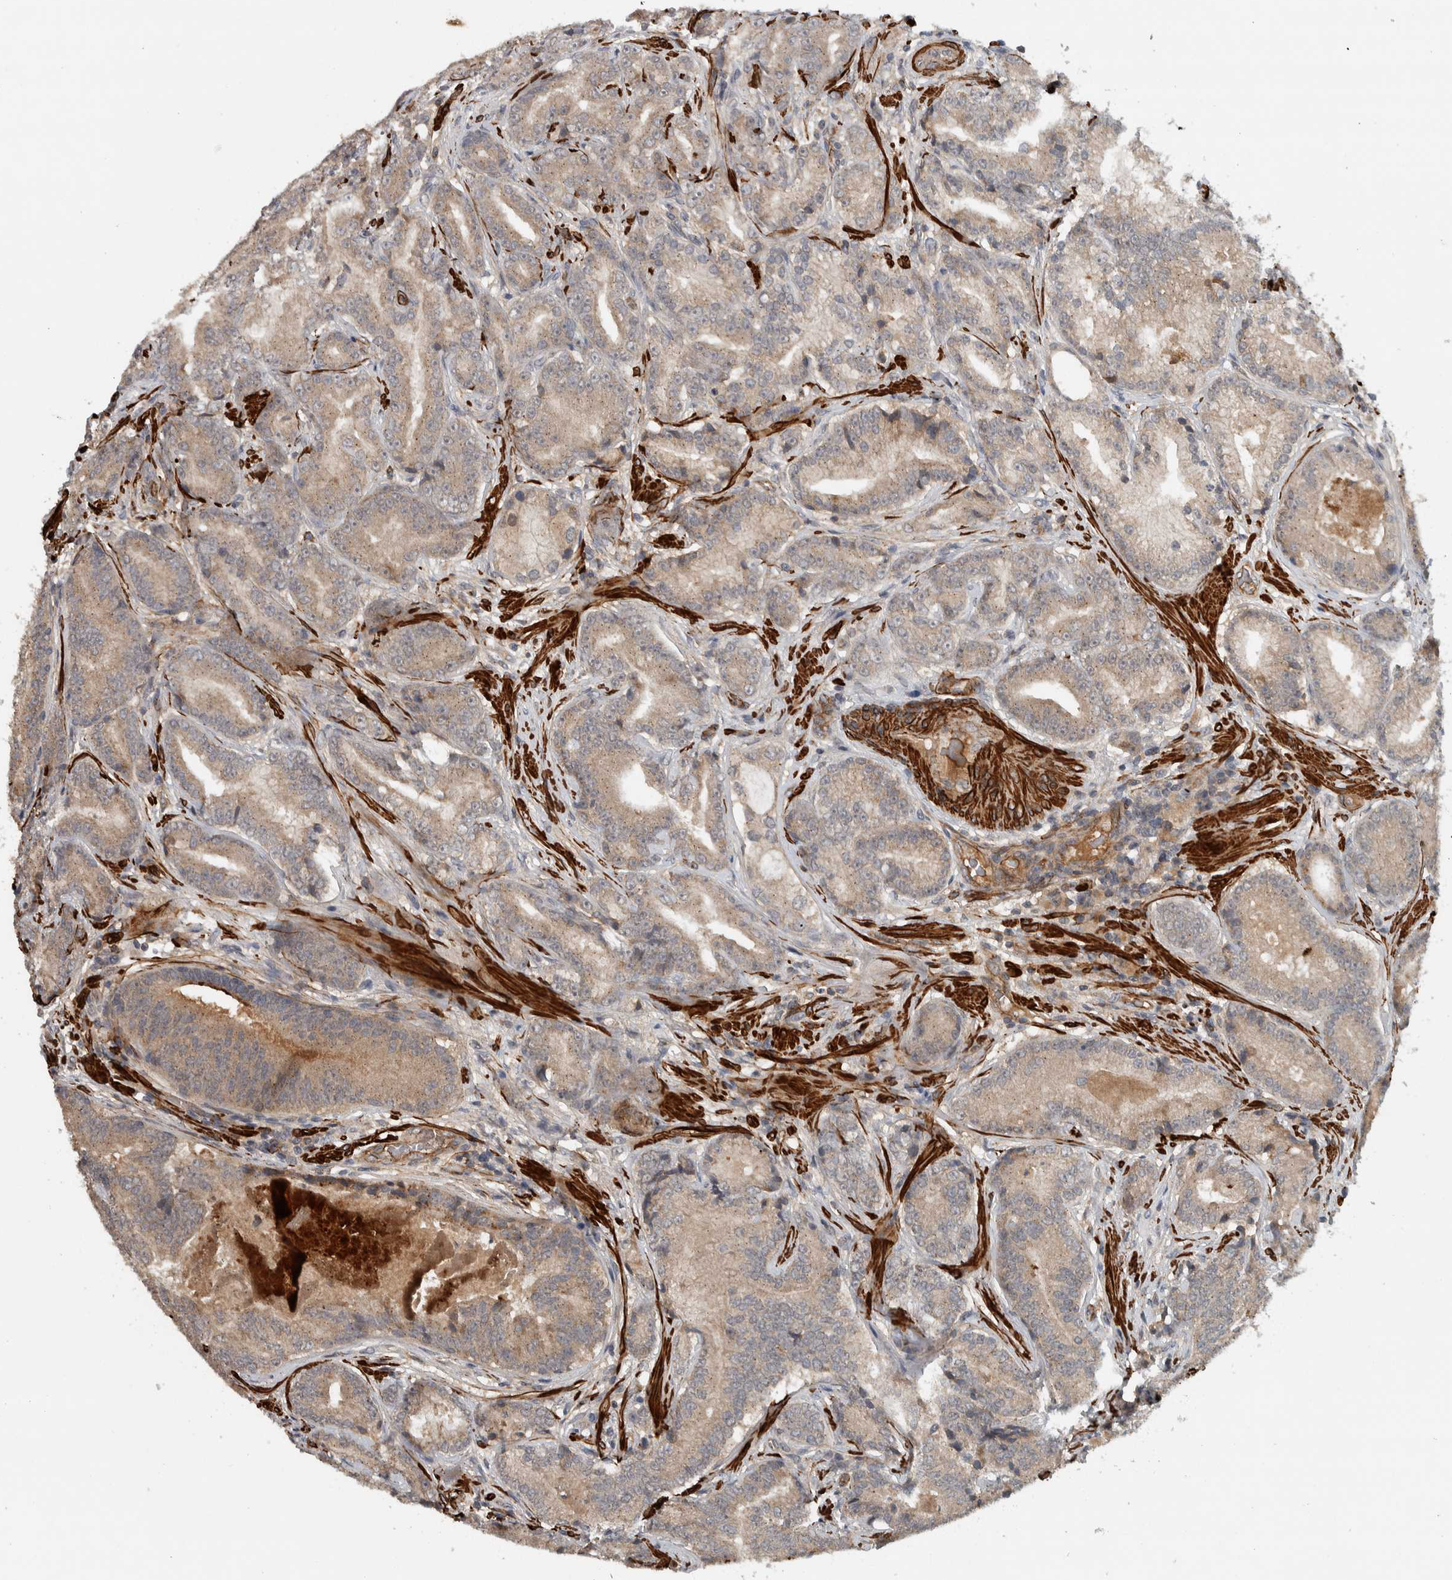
{"staining": {"intensity": "weak", "quantity": ">75%", "location": "cytoplasmic/membranous"}, "tissue": "prostate cancer", "cell_type": "Tumor cells", "image_type": "cancer", "snomed": [{"axis": "morphology", "description": "Adenocarcinoma, High grade"}, {"axis": "topography", "description": "Prostate"}], "caption": "High-power microscopy captured an IHC image of adenocarcinoma (high-grade) (prostate), revealing weak cytoplasmic/membranous expression in approximately >75% of tumor cells. Nuclei are stained in blue.", "gene": "LBHD1", "patient": {"sex": "male", "age": 55}}